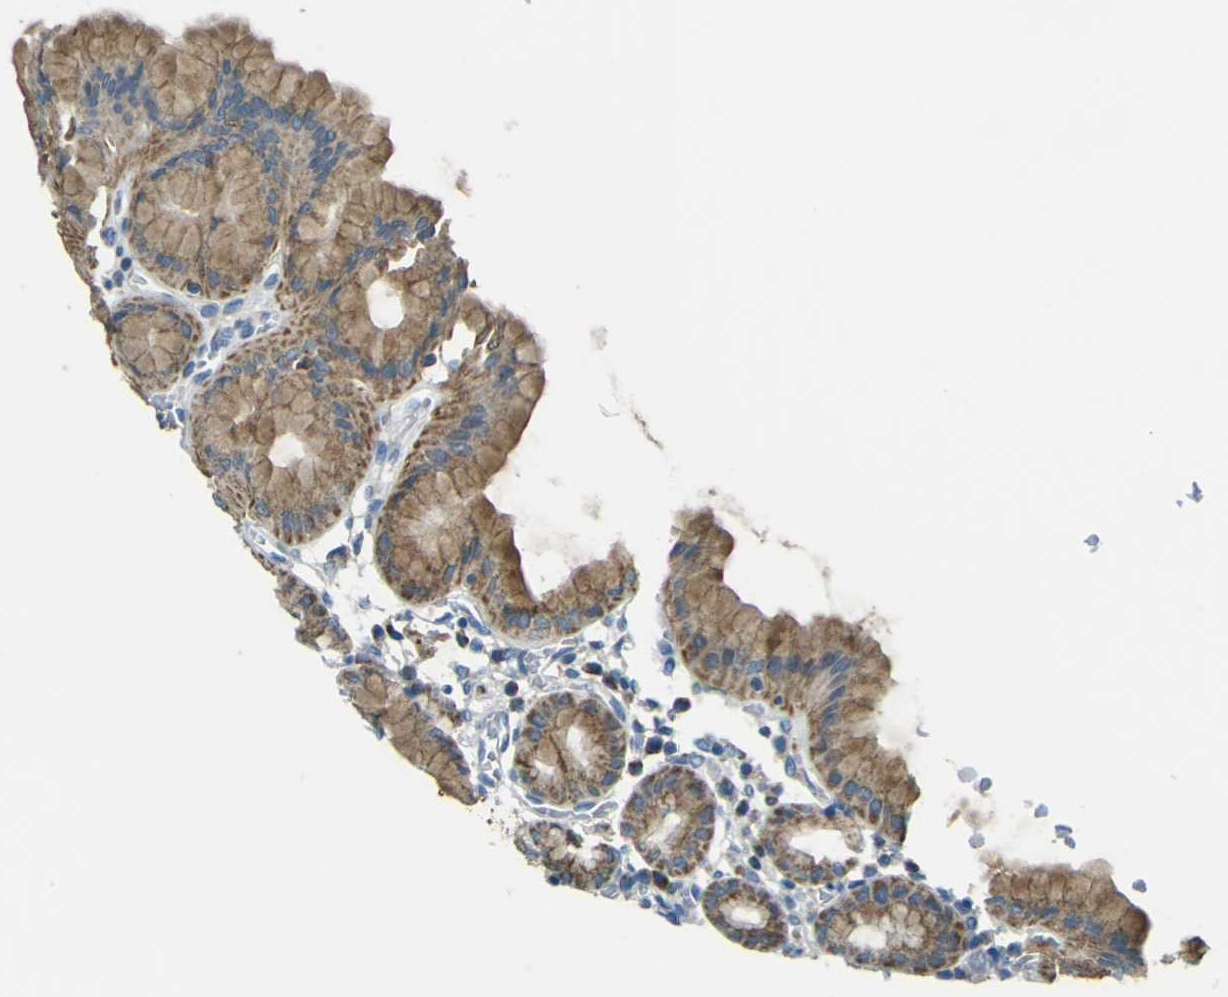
{"staining": {"intensity": "moderate", "quantity": ">75%", "location": "cytoplasmic/membranous"}, "tissue": "stomach", "cell_type": "Glandular cells", "image_type": "normal", "snomed": [{"axis": "morphology", "description": "Normal tissue, NOS"}, {"axis": "topography", "description": "Stomach, upper"}], "caption": "This photomicrograph displays immunohistochemistry staining of benign human stomach, with medium moderate cytoplasmic/membranous staining in about >75% of glandular cells.", "gene": "FKTN", "patient": {"sex": "male", "age": 68}}